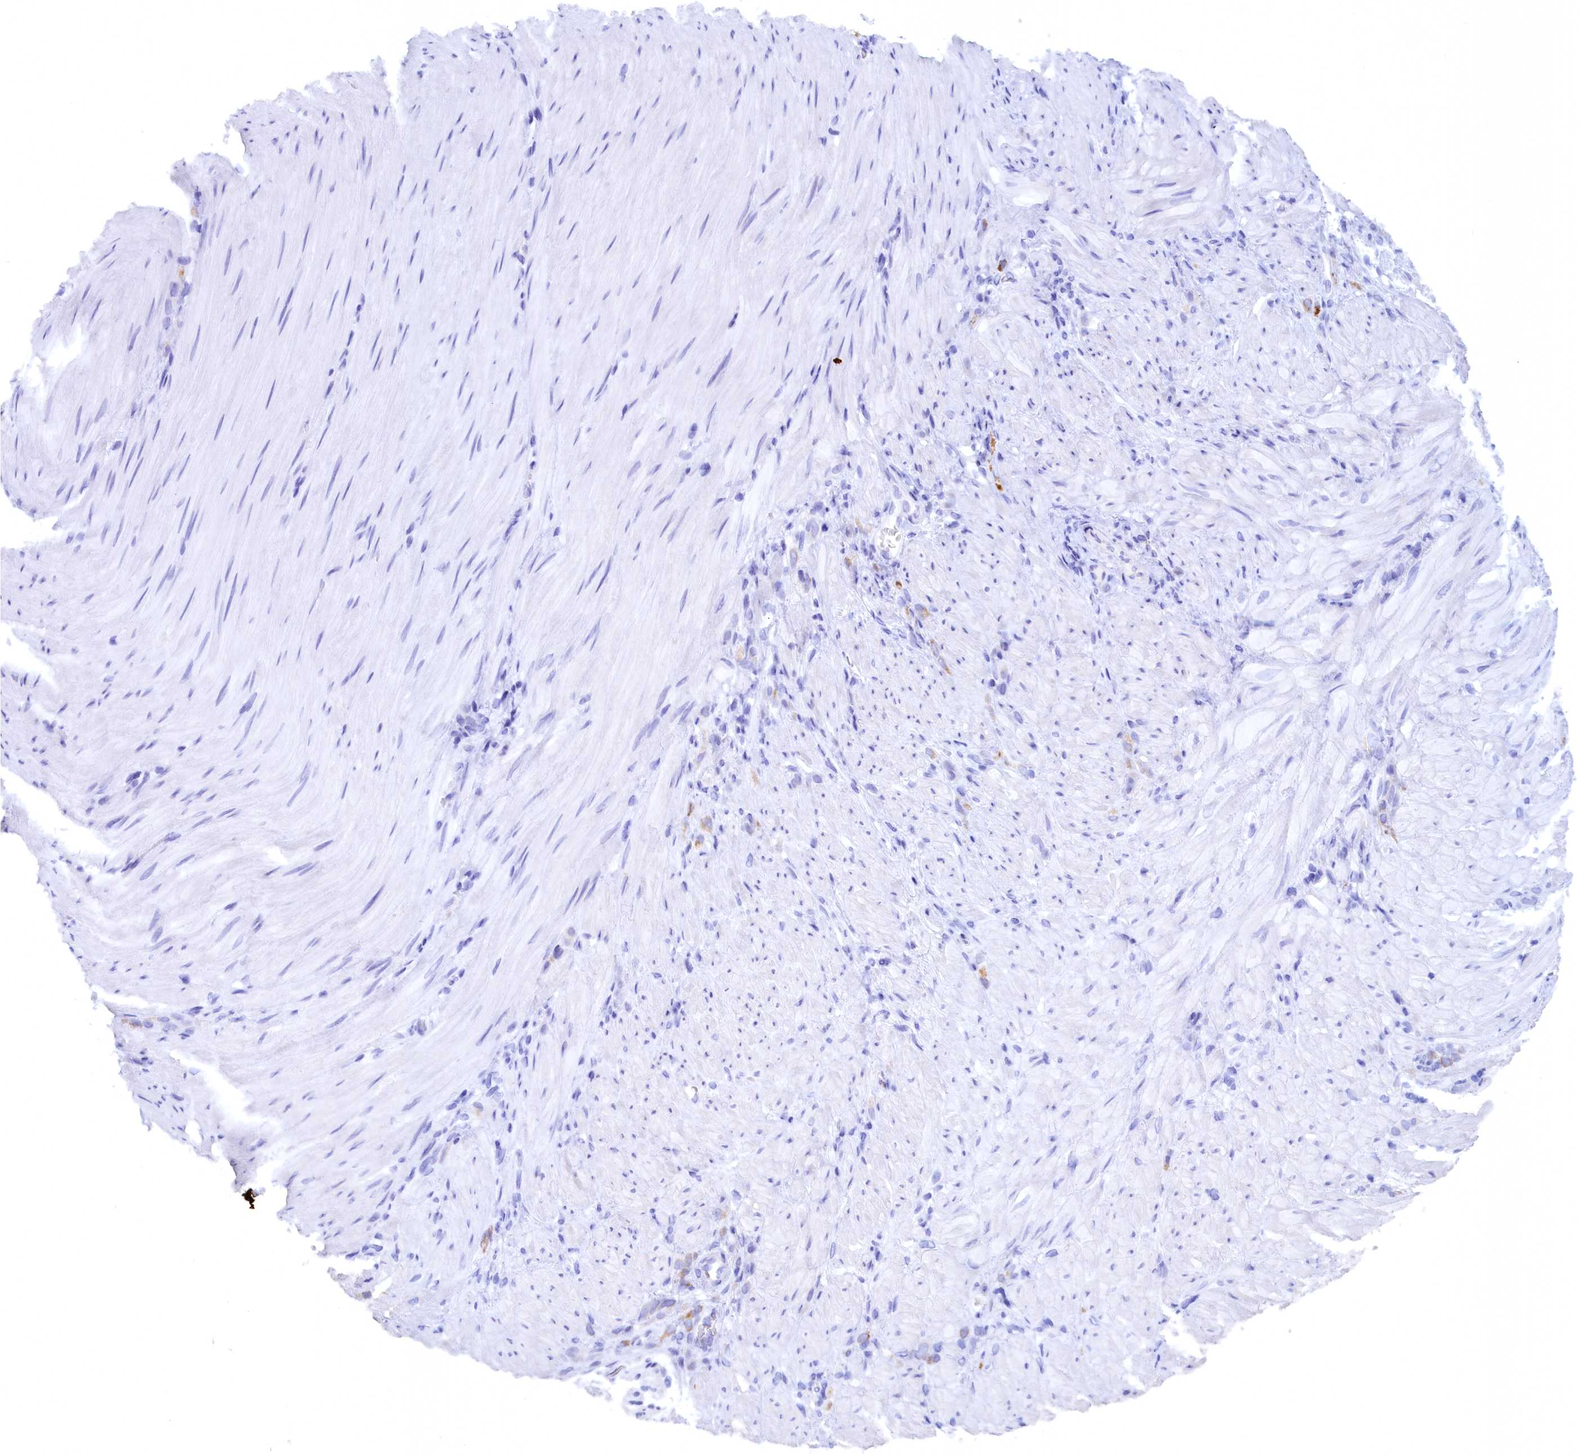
{"staining": {"intensity": "negative", "quantity": "none", "location": "none"}, "tissue": "stomach cancer", "cell_type": "Tumor cells", "image_type": "cancer", "snomed": [{"axis": "morphology", "description": "Normal tissue, NOS"}, {"axis": "morphology", "description": "Adenocarcinoma, NOS"}, {"axis": "topography", "description": "Stomach"}], "caption": "Tumor cells are negative for protein expression in human stomach cancer (adenocarcinoma). (DAB (3,3'-diaminobenzidine) IHC with hematoxylin counter stain).", "gene": "ZSWIM4", "patient": {"sex": "male", "age": 82}}